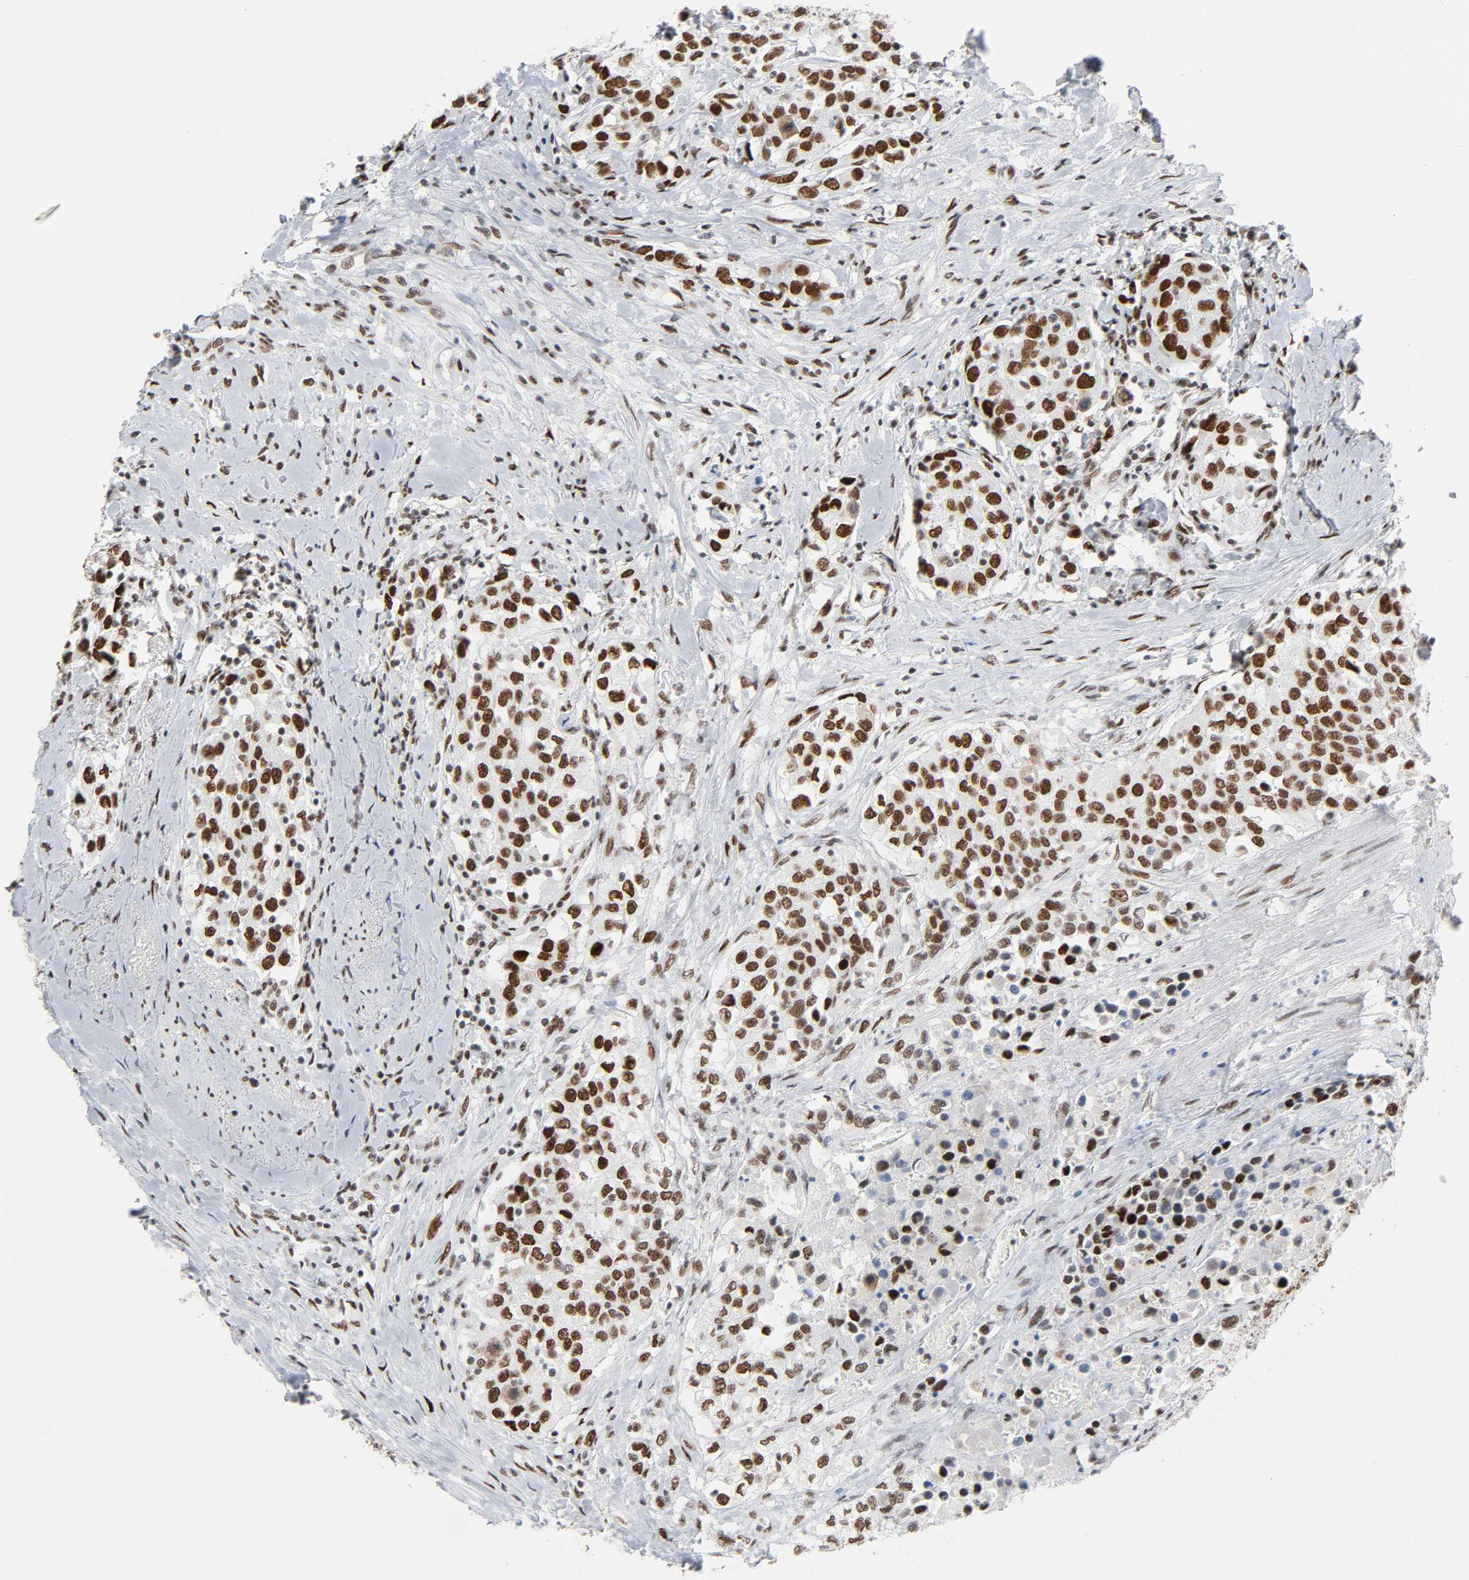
{"staining": {"intensity": "strong", "quantity": ">75%", "location": "nuclear"}, "tissue": "urothelial cancer", "cell_type": "Tumor cells", "image_type": "cancer", "snomed": [{"axis": "morphology", "description": "Urothelial carcinoma, High grade"}, {"axis": "topography", "description": "Urinary bladder"}], "caption": "Brown immunohistochemical staining in human urothelial carcinoma (high-grade) shows strong nuclear positivity in approximately >75% of tumor cells. (DAB (3,3'-diaminobenzidine) IHC with brightfield microscopy, high magnification).", "gene": "HSF1", "patient": {"sex": "female", "age": 80}}